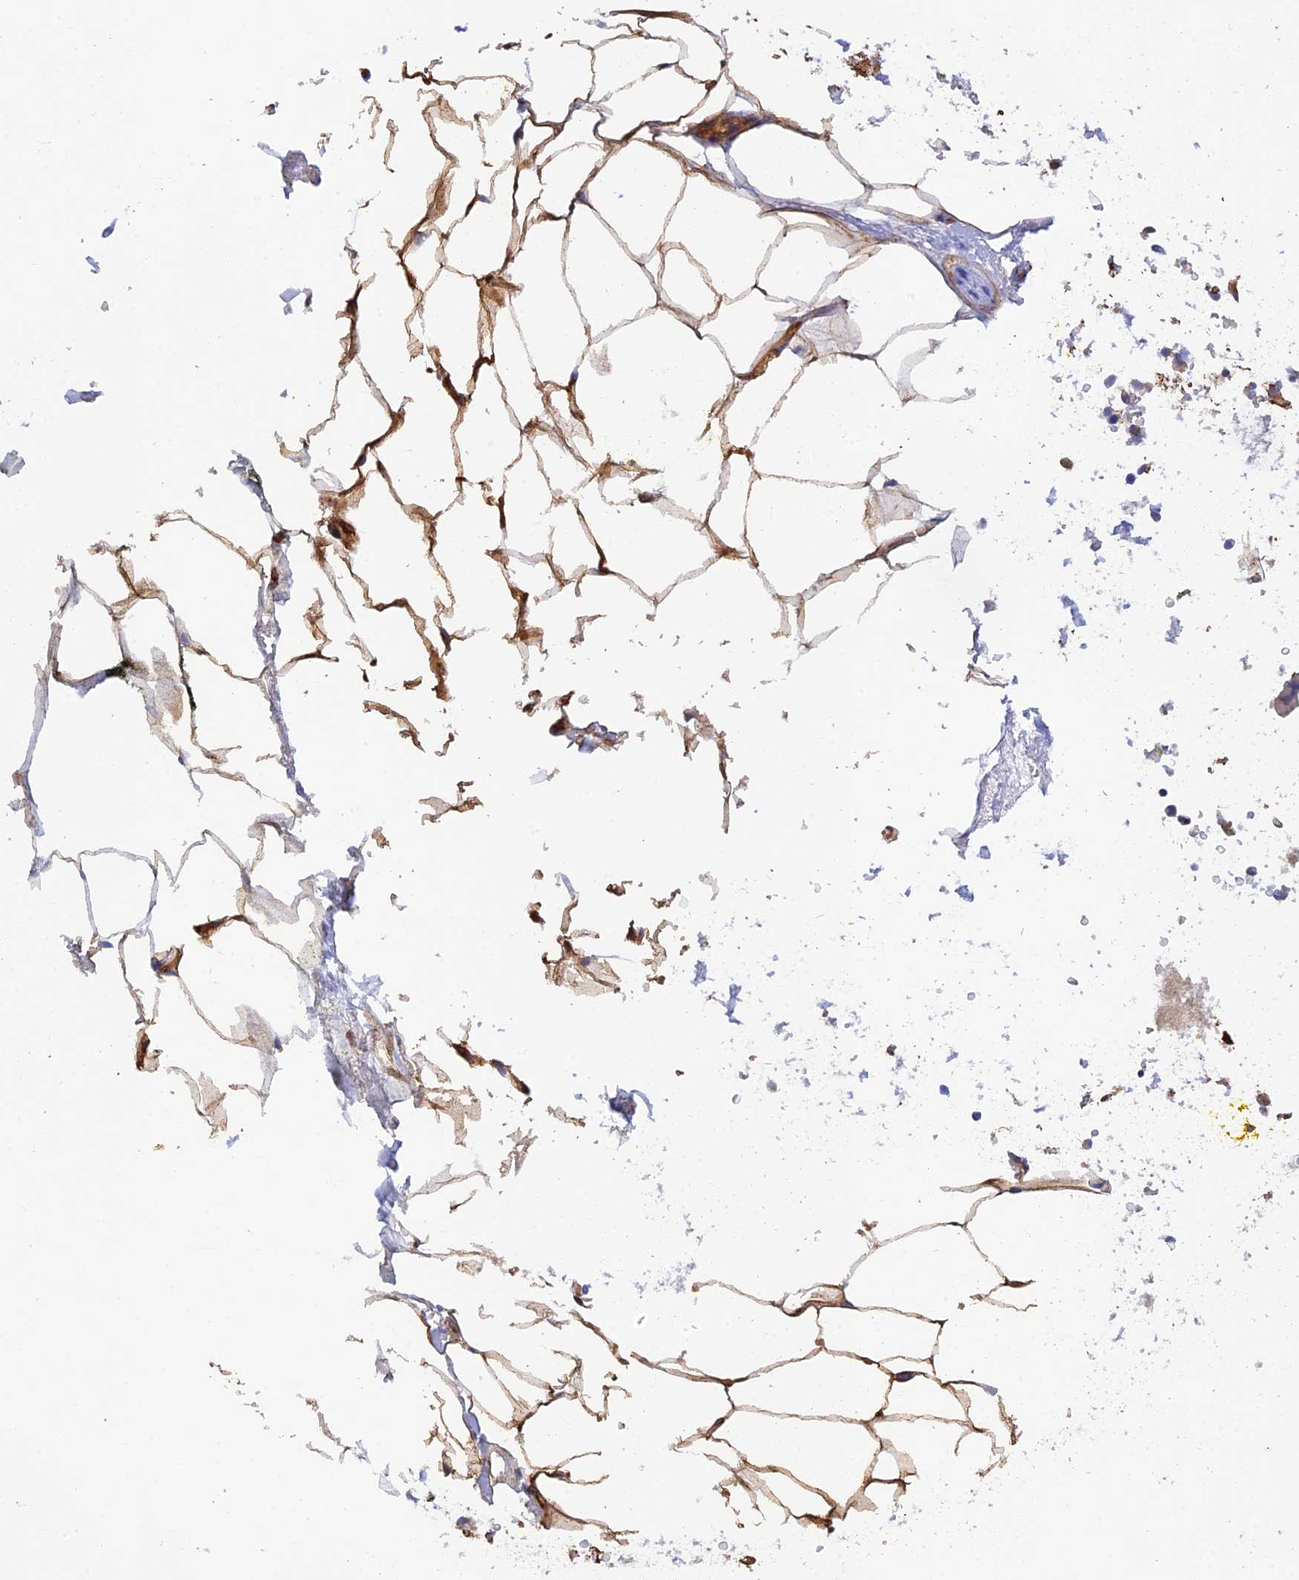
{"staining": {"intensity": "strong", "quantity": ">75%", "location": "cytoplasmic/membranous"}, "tissue": "adipose tissue", "cell_type": "Adipocytes", "image_type": "normal", "snomed": [{"axis": "morphology", "description": "Normal tissue, NOS"}, {"axis": "morphology", "description": "Adenocarcinoma, Low grade"}, {"axis": "topography", "description": "Prostate"}, {"axis": "topography", "description": "Peripheral nerve tissue"}], "caption": "Immunohistochemistry of normal adipose tissue reveals high levels of strong cytoplasmic/membranous staining in about >75% of adipocytes. The staining is performed using DAB (3,3'-diaminobenzidine) brown chromogen to label protein expression. The nuclei are counter-stained blue using hematoxylin.", "gene": "MYO9A", "patient": {"sex": "male", "age": 63}}